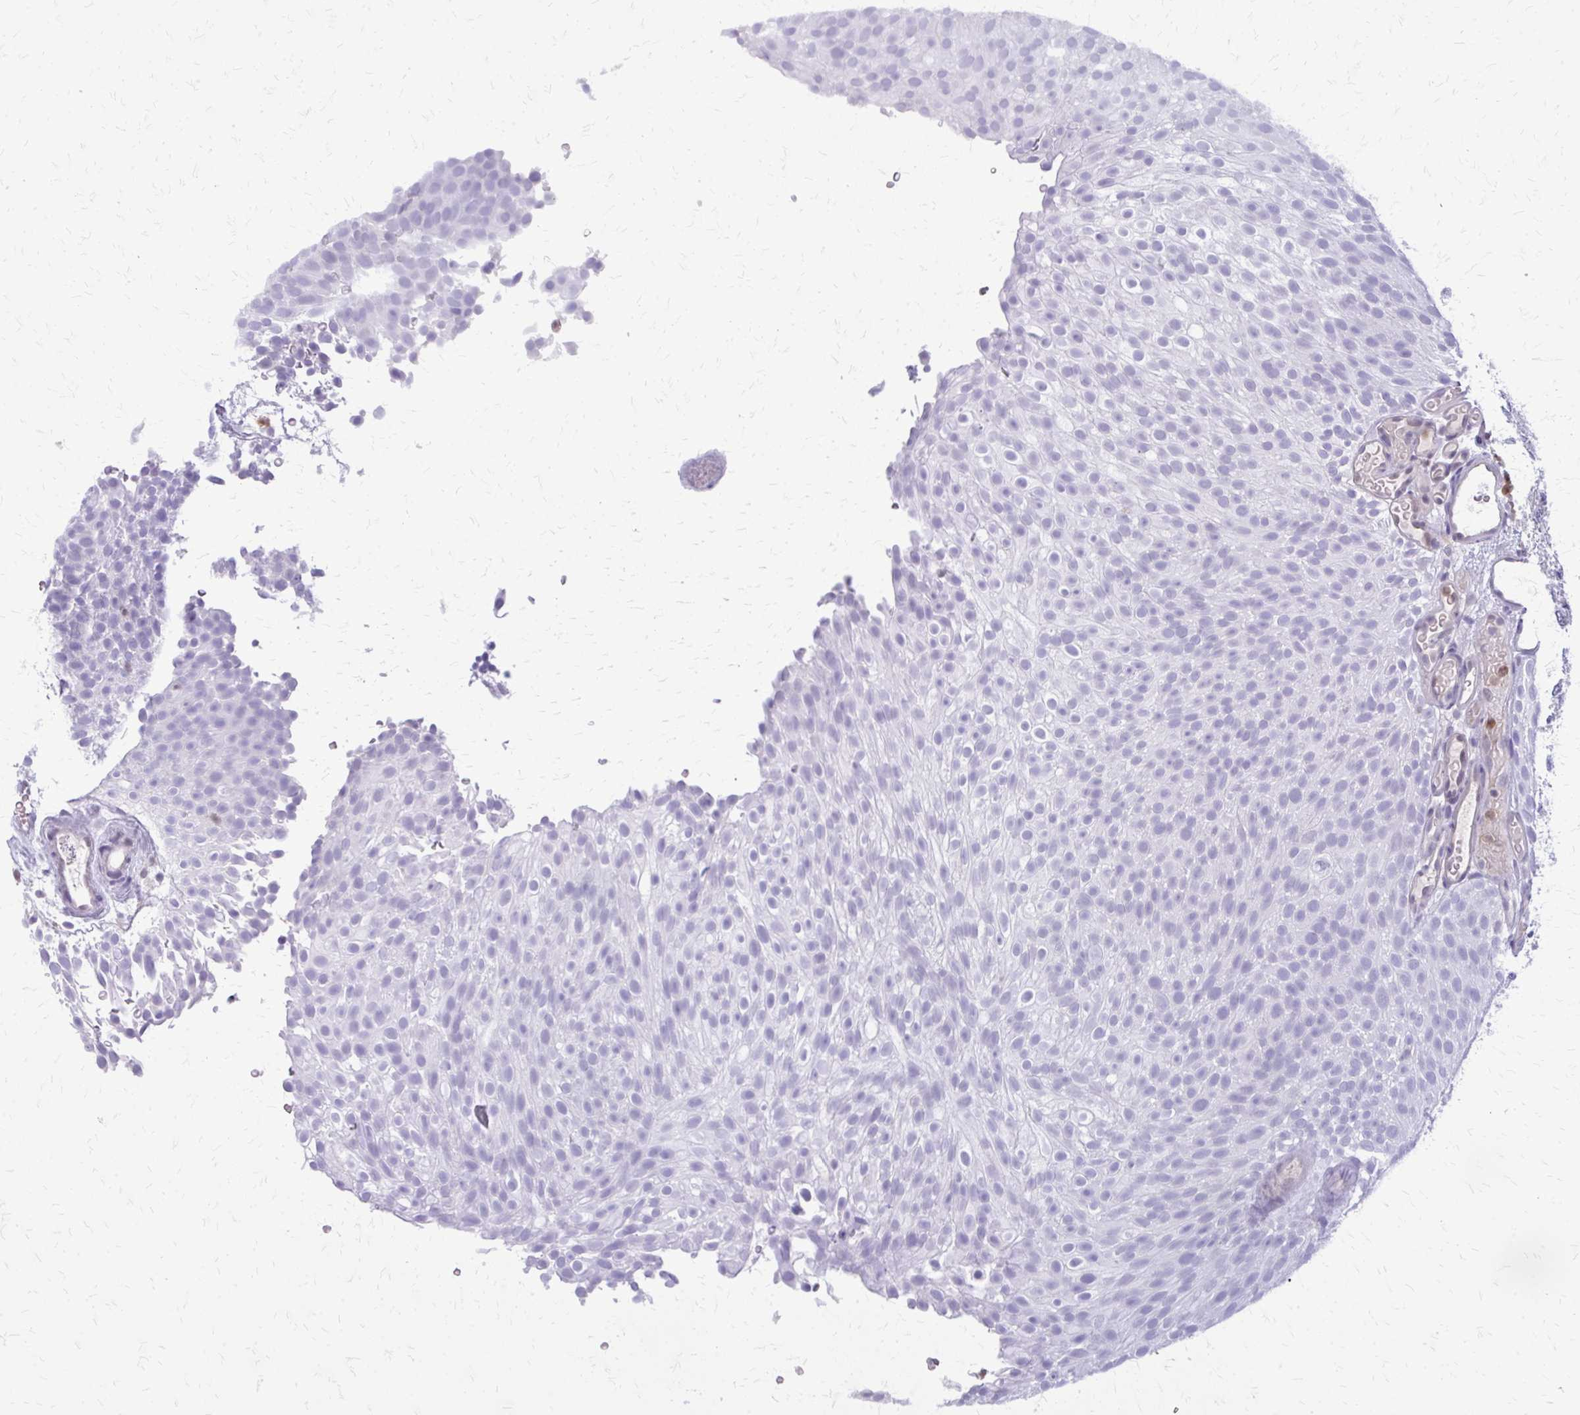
{"staining": {"intensity": "negative", "quantity": "none", "location": "none"}, "tissue": "urothelial cancer", "cell_type": "Tumor cells", "image_type": "cancer", "snomed": [{"axis": "morphology", "description": "Urothelial carcinoma, Low grade"}, {"axis": "topography", "description": "Urinary bladder"}], "caption": "Urothelial cancer was stained to show a protein in brown. There is no significant positivity in tumor cells.", "gene": "GLRX", "patient": {"sex": "male", "age": 78}}